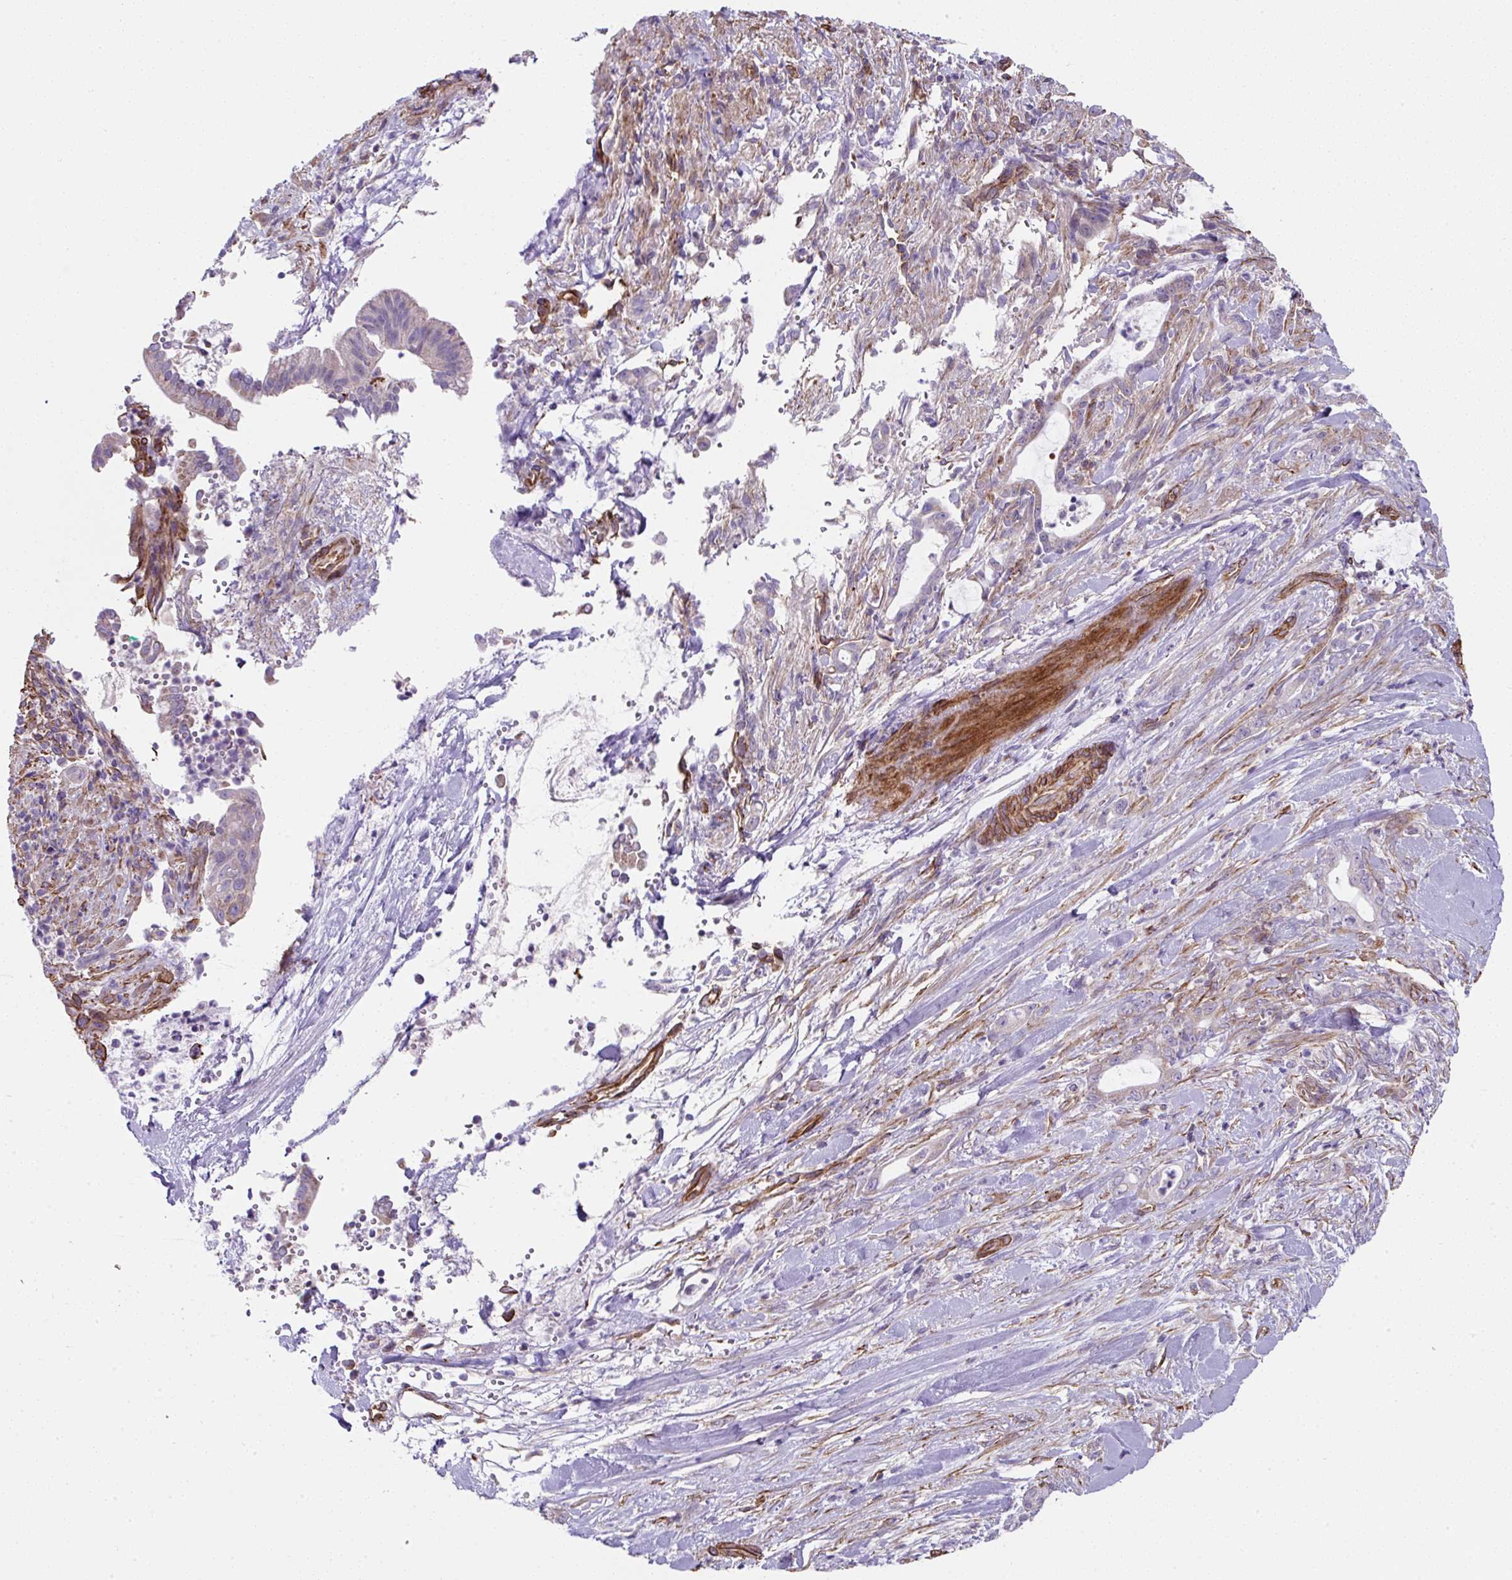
{"staining": {"intensity": "negative", "quantity": "none", "location": "none"}, "tissue": "pancreatic cancer", "cell_type": "Tumor cells", "image_type": "cancer", "snomed": [{"axis": "morphology", "description": "Normal tissue, NOS"}, {"axis": "morphology", "description": "Adenocarcinoma, NOS"}, {"axis": "topography", "description": "Pancreas"}], "caption": "Immunohistochemistry (IHC) micrograph of neoplastic tissue: adenocarcinoma (pancreatic) stained with DAB exhibits no significant protein staining in tumor cells.", "gene": "ANKUB1", "patient": {"sex": "female", "age": 55}}